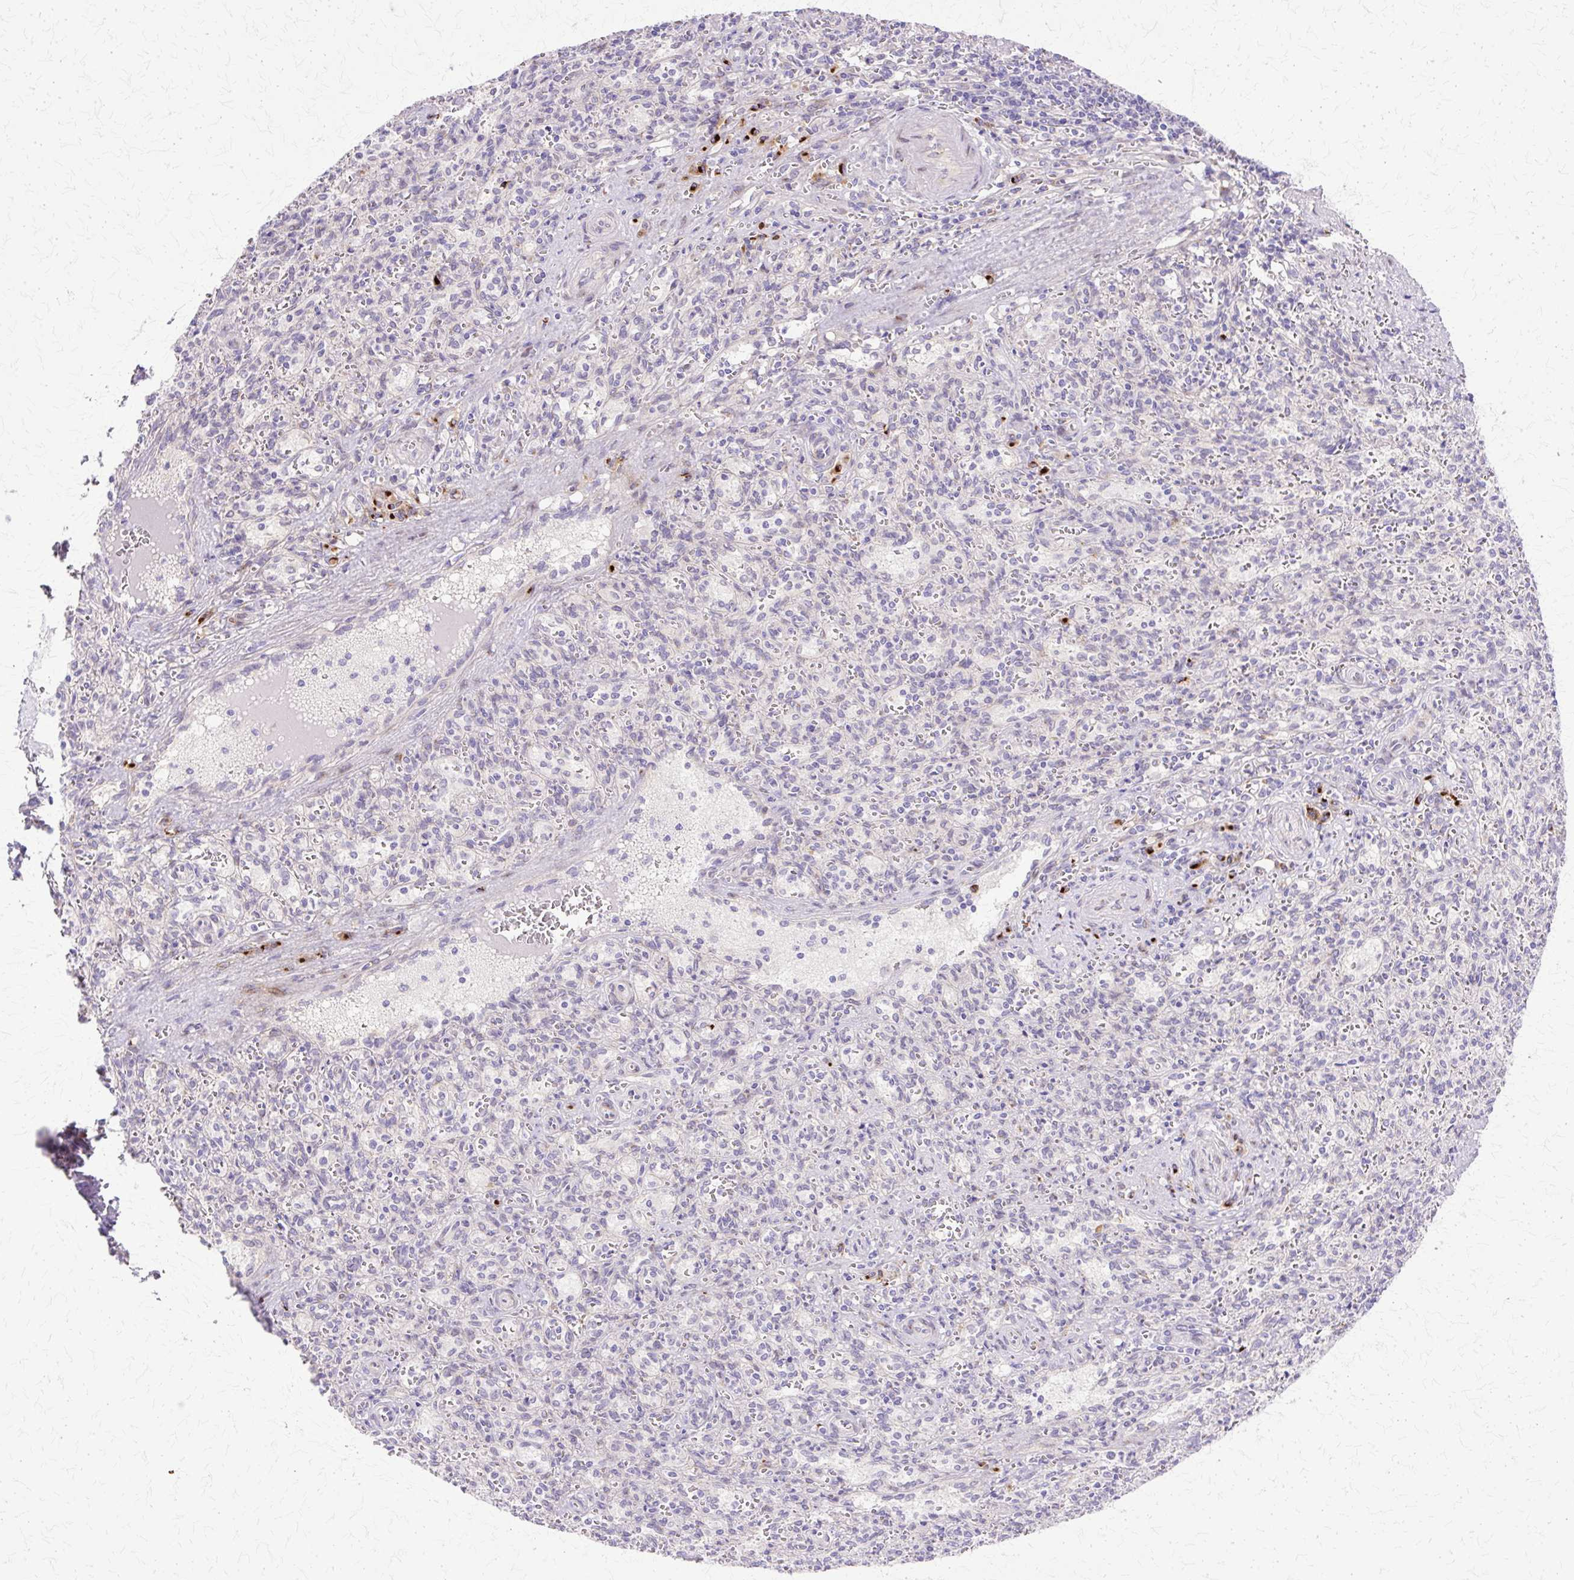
{"staining": {"intensity": "negative", "quantity": "none", "location": "none"}, "tissue": "spleen", "cell_type": "Cells in red pulp", "image_type": "normal", "snomed": [{"axis": "morphology", "description": "Normal tissue, NOS"}, {"axis": "topography", "description": "Spleen"}], "caption": "Cells in red pulp show no significant protein staining in normal spleen. Brightfield microscopy of IHC stained with DAB (brown) and hematoxylin (blue), captured at high magnification.", "gene": "TBC1D3B", "patient": {"sex": "female", "age": 26}}